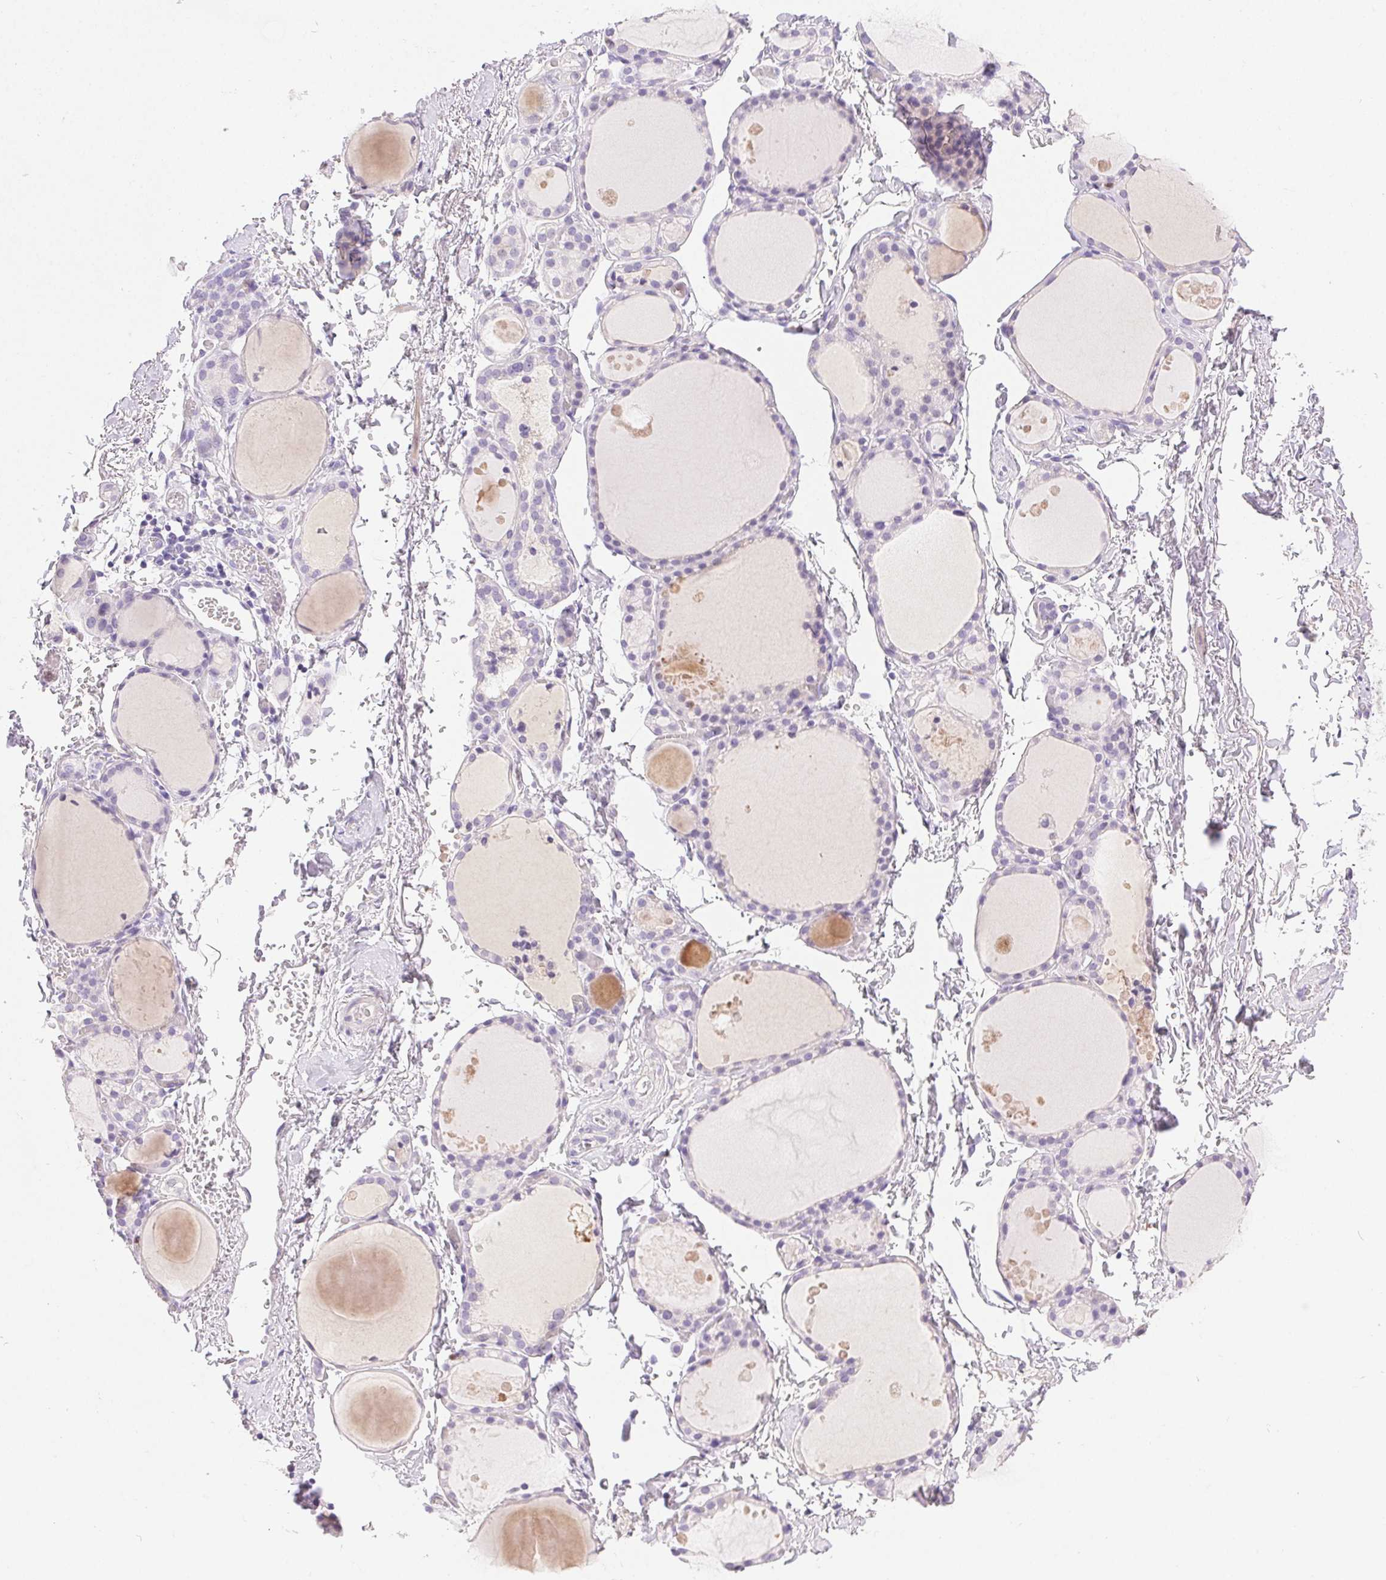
{"staining": {"intensity": "negative", "quantity": "none", "location": "none"}, "tissue": "thyroid gland", "cell_type": "Glandular cells", "image_type": "normal", "snomed": [{"axis": "morphology", "description": "Normal tissue, NOS"}, {"axis": "topography", "description": "Thyroid gland"}], "caption": "Immunohistochemical staining of benign thyroid gland shows no significant staining in glandular cells. (DAB (3,3'-diaminobenzidine) IHC, high magnification).", "gene": "EMX2", "patient": {"sex": "male", "age": 68}}